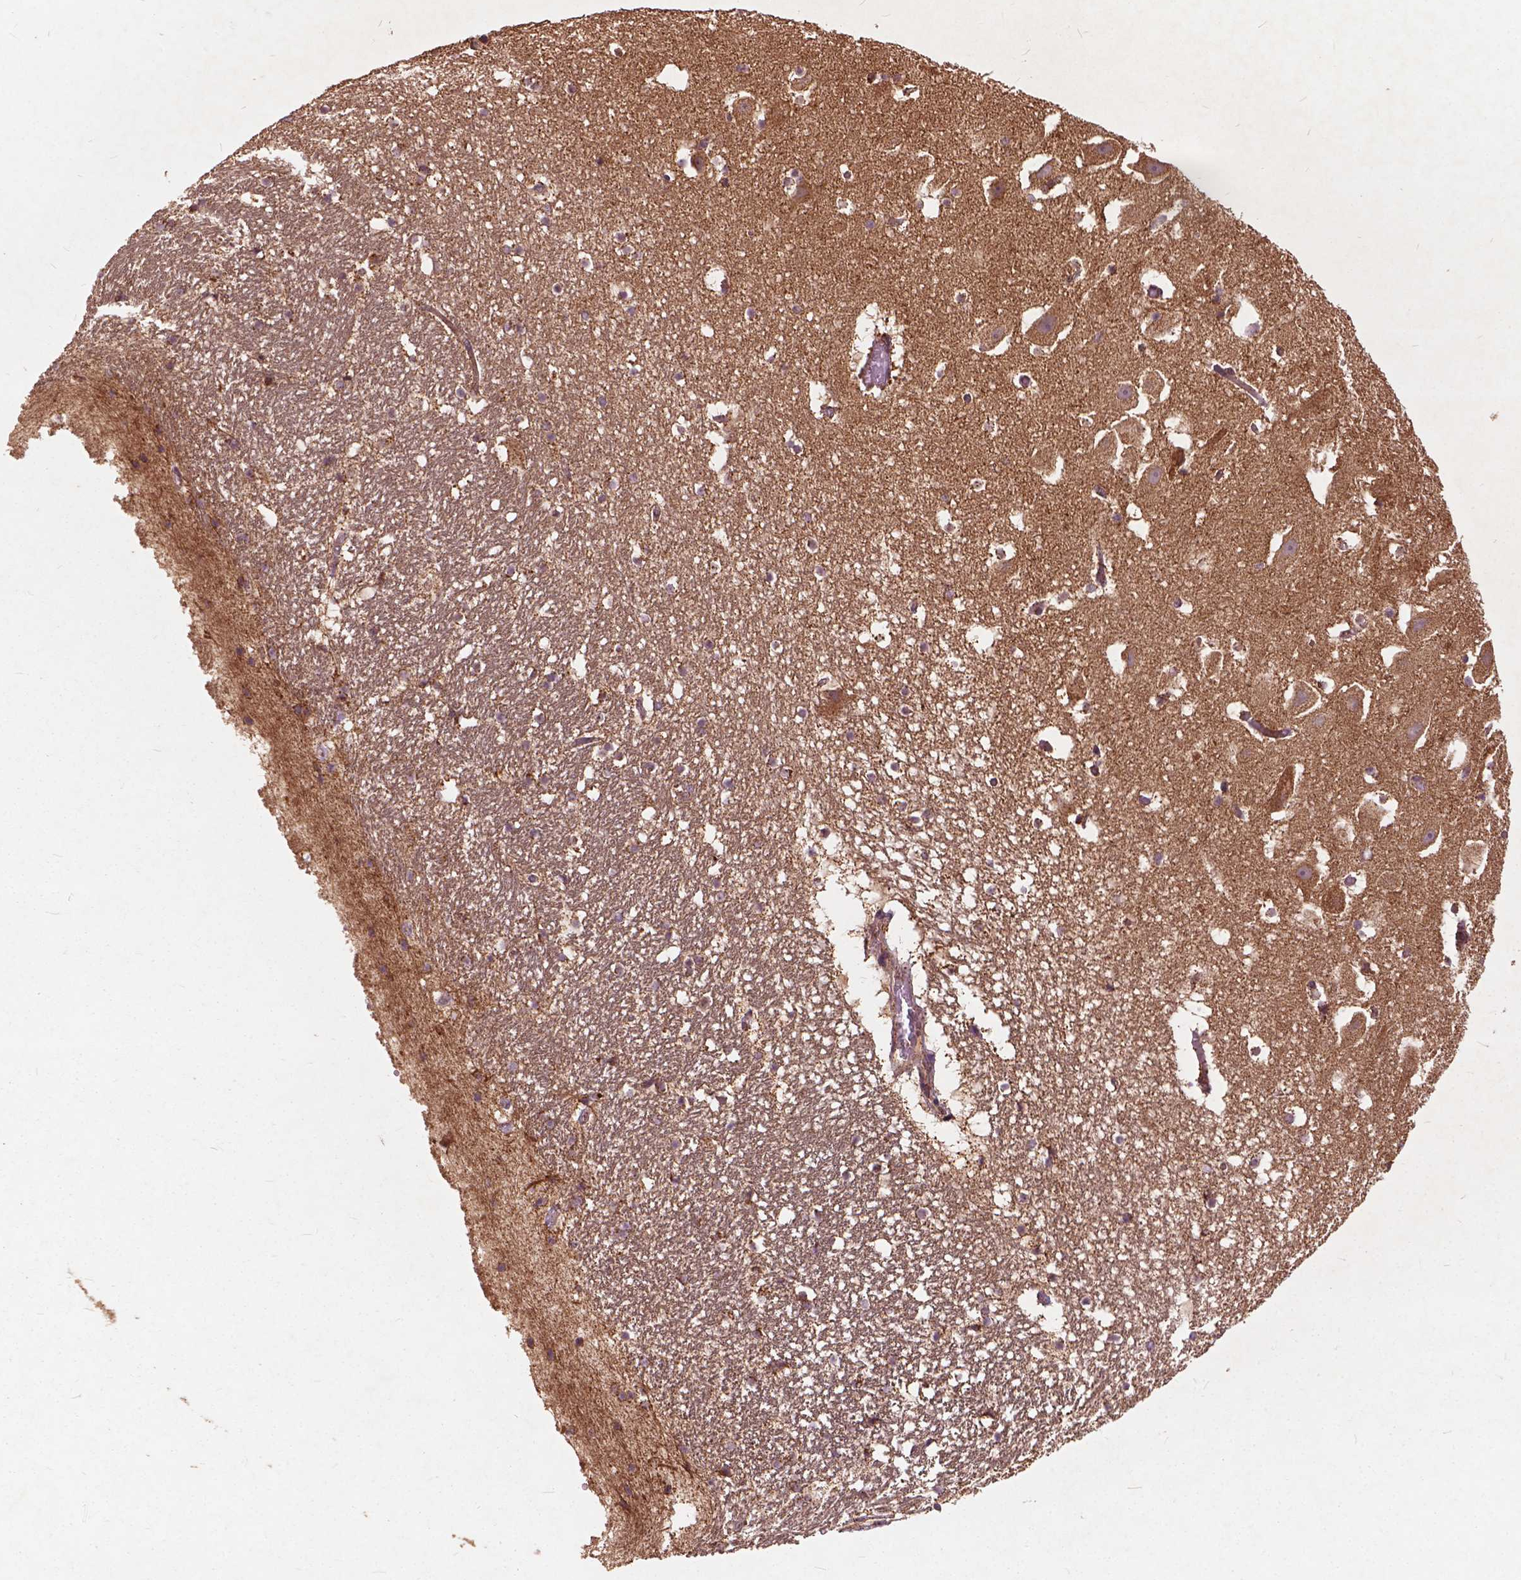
{"staining": {"intensity": "moderate", "quantity": "25%-75%", "location": "cytoplasmic/membranous"}, "tissue": "hippocampus", "cell_type": "Glial cells", "image_type": "normal", "snomed": [{"axis": "morphology", "description": "Normal tissue, NOS"}, {"axis": "topography", "description": "Hippocampus"}], "caption": "Immunohistochemistry (IHC) of unremarkable hippocampus displays medium levels of moderate cytoplasmic/membranous positivity in about 25%-75% of glial cells. Immunohistochemistry (IHC) stains the protein of interest in brown and the nuclei are stained blue.", "gene": "UBXN2A", "patient": {"sex": "male", "age": 26}}